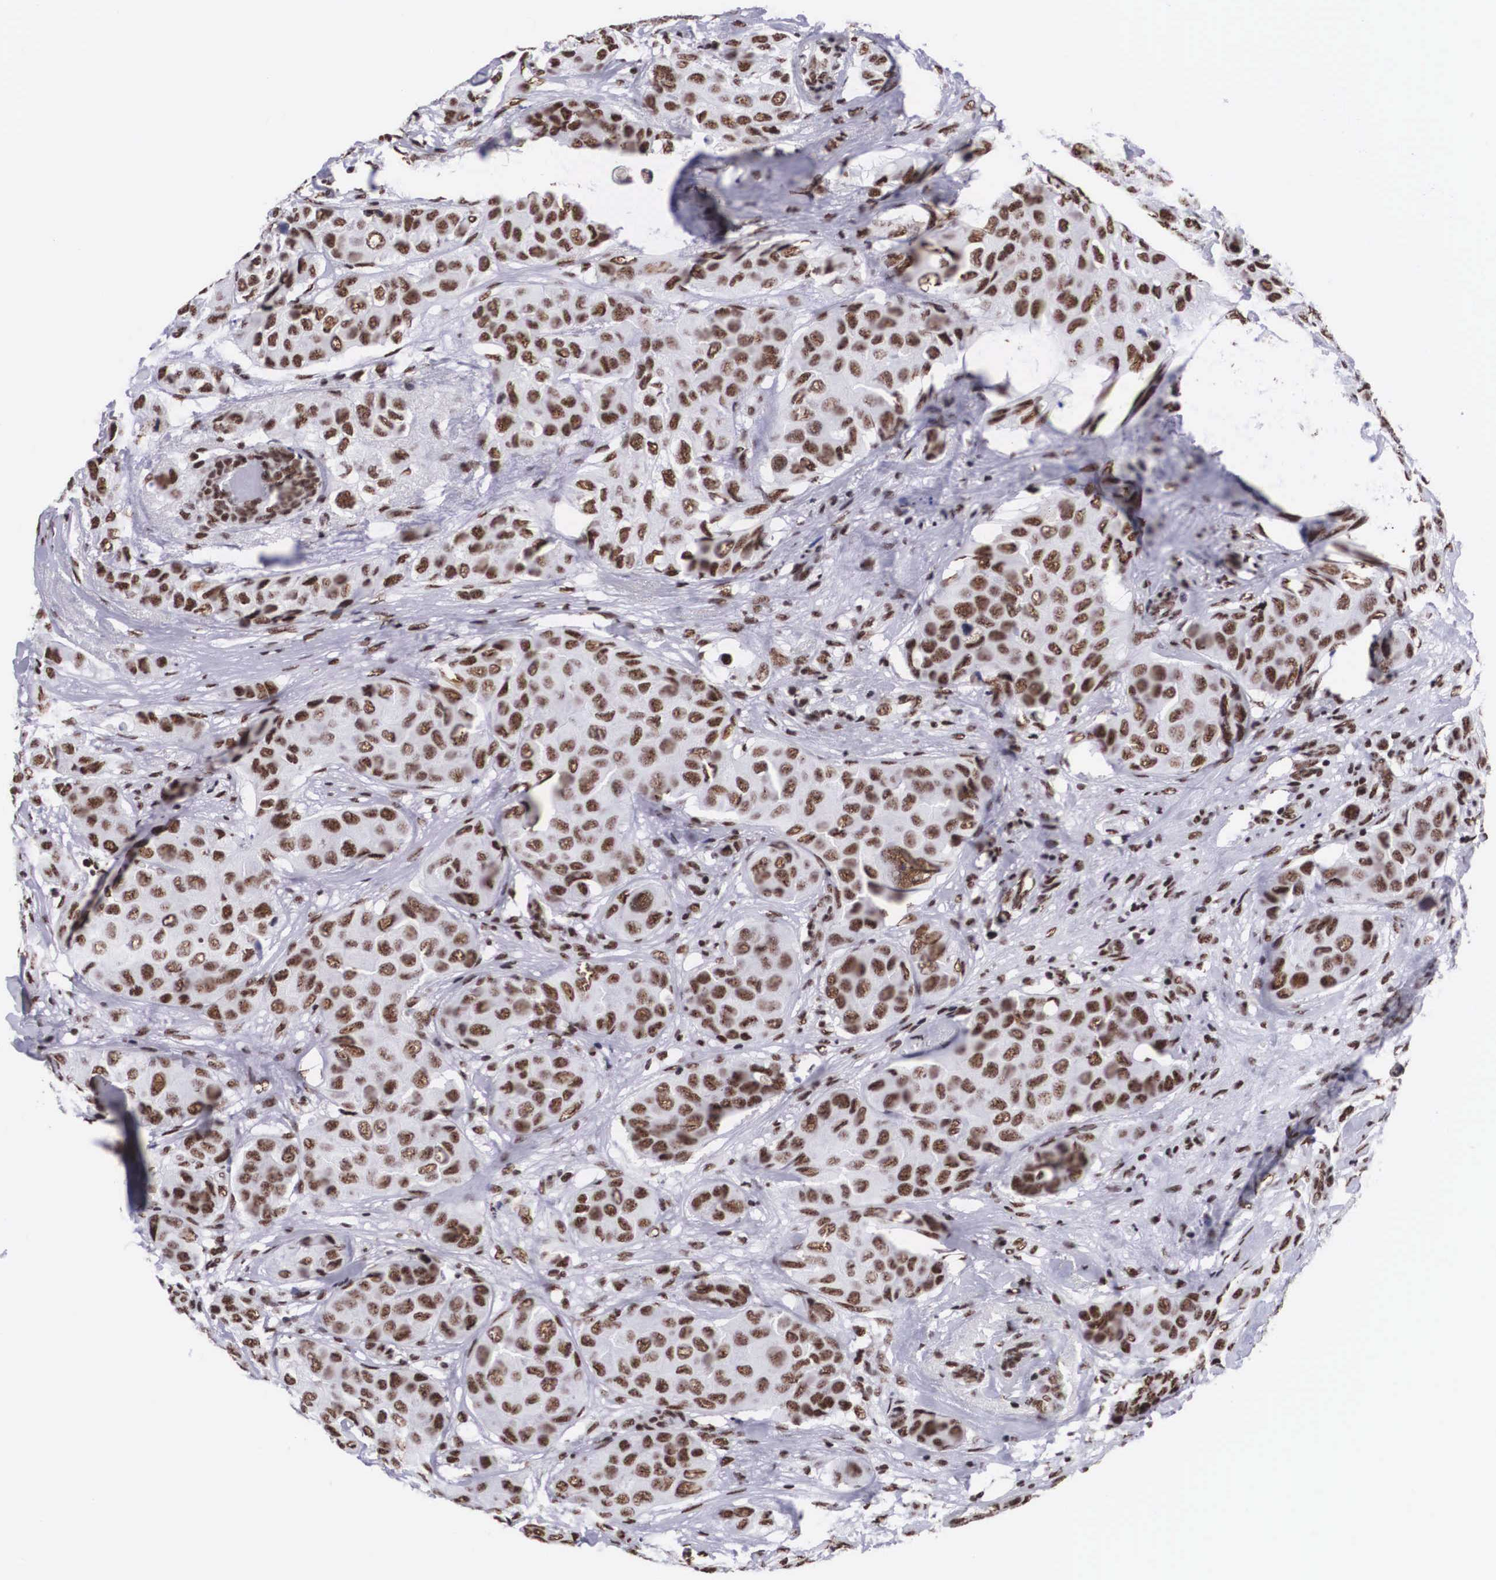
{"staining": {"intensity": "moderate", "quantity": ">75%", "location": "nuclear"}, "tissue": "breast cancer", "cell_type": "Tumor cells", "image_type": "cancer", "snomed": [{"axis": "morphology", "description": "Duct carcinoma"}, {"axis": "topography", "description": "Breast"}], "caption": "DAB immunohistochemical staining of intraductal carcinoma (breast) demonstrates moderate nuclear protein expression in about >75% of tumor cells. (Brightfield microscopy of DAB IHC at high magnification).", "gene": "SF3A1", "patient": {"sex": "female", "age": 68}}